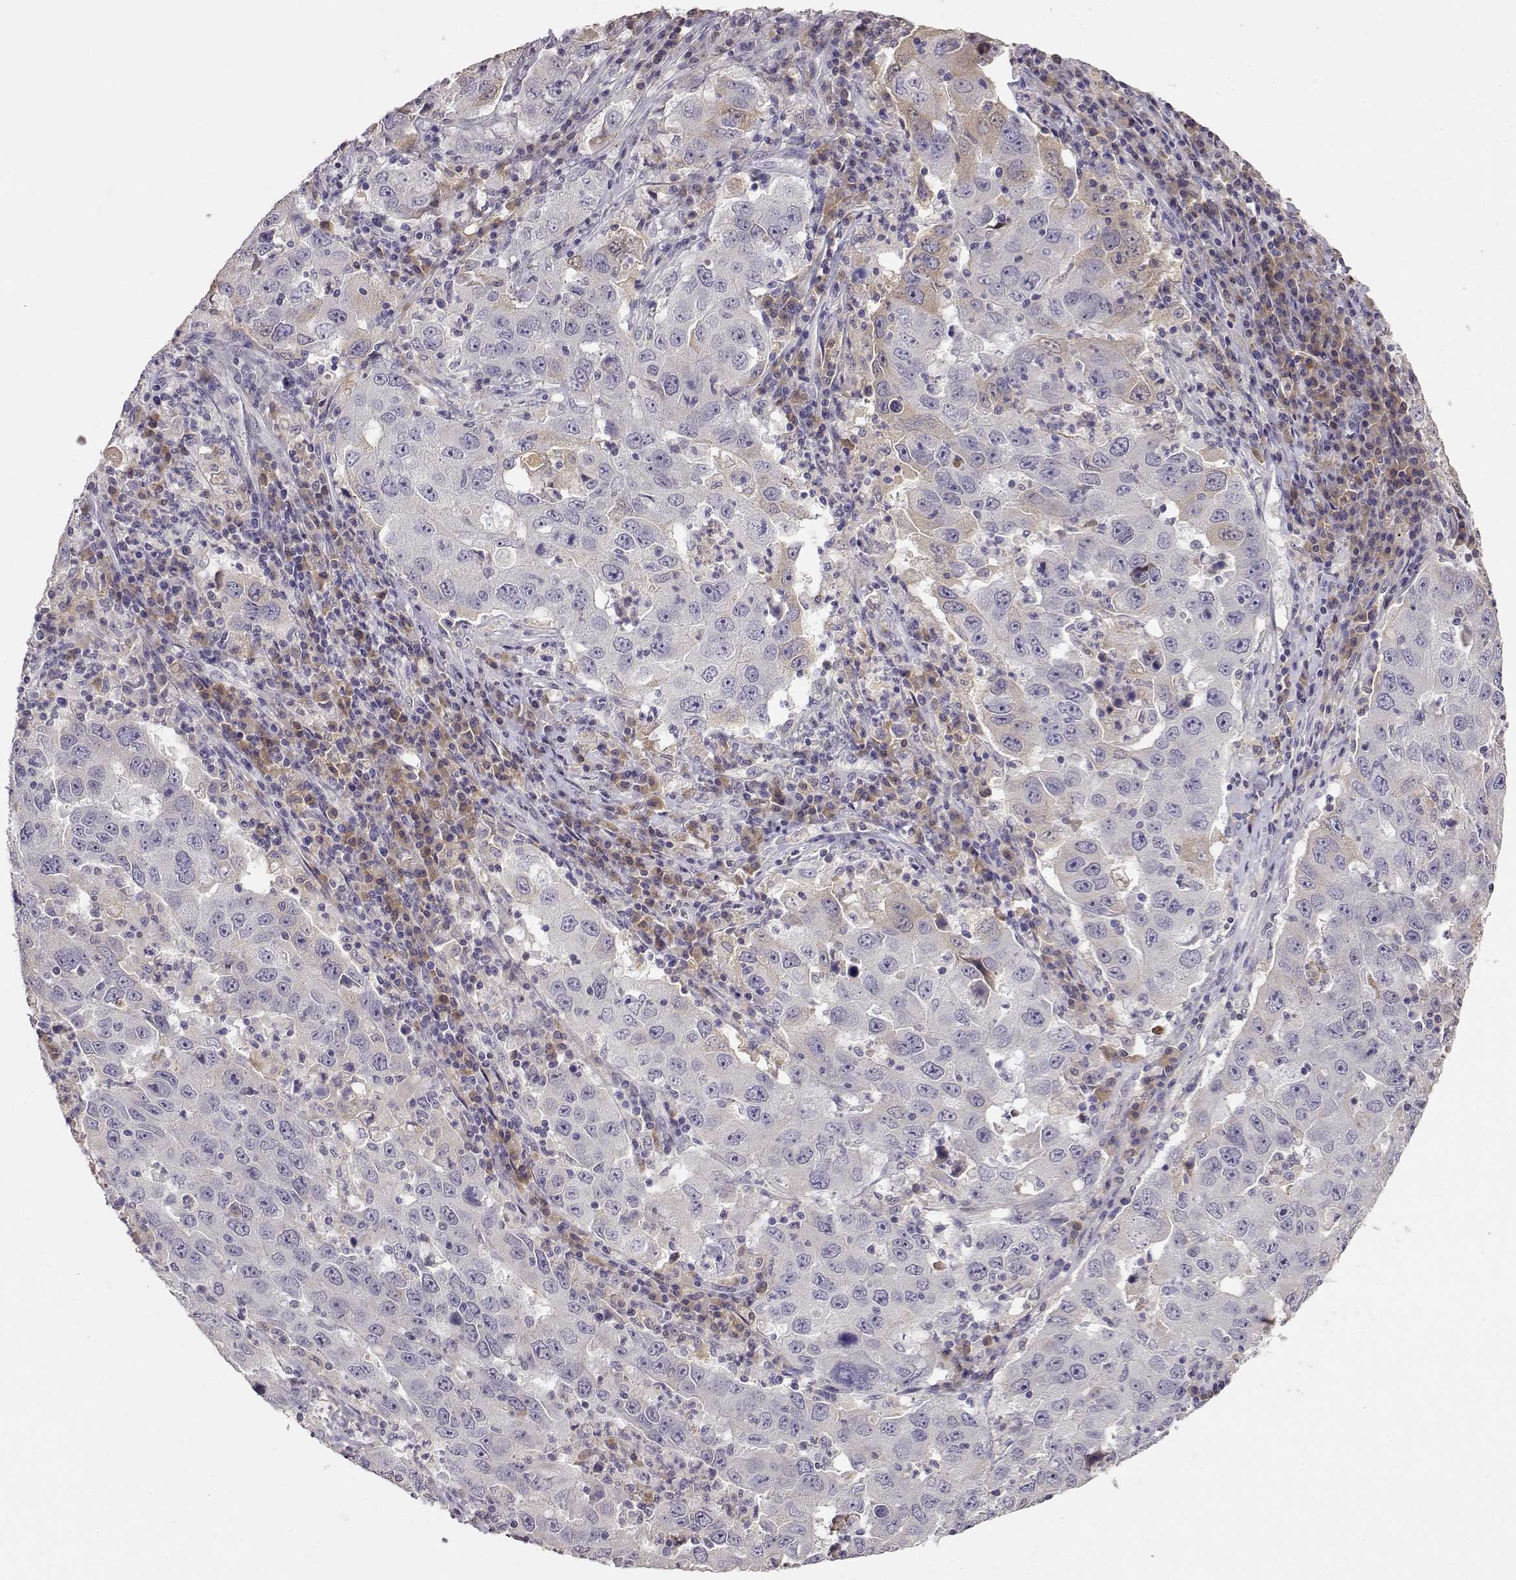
{"staining": {"intensity": "weak", "quantity": "<25%", "location": "cytoplasmic/membranous"}, "tissue": "lung cancer", "cell_type": "Tumor cells", "image_type": "cancer", "snomed": [{"axis": "morphology", "description": "Adenocarcinoma, NOS"}, {"axis": "topography", "description": "Lung"}], "caption": "This is an IHC micrograph of human lung cancer (adenocarcinoma). There is no expression in tumor cells.", "gene": "TACR1", "patient": {"sex": "male", "age": 73}}